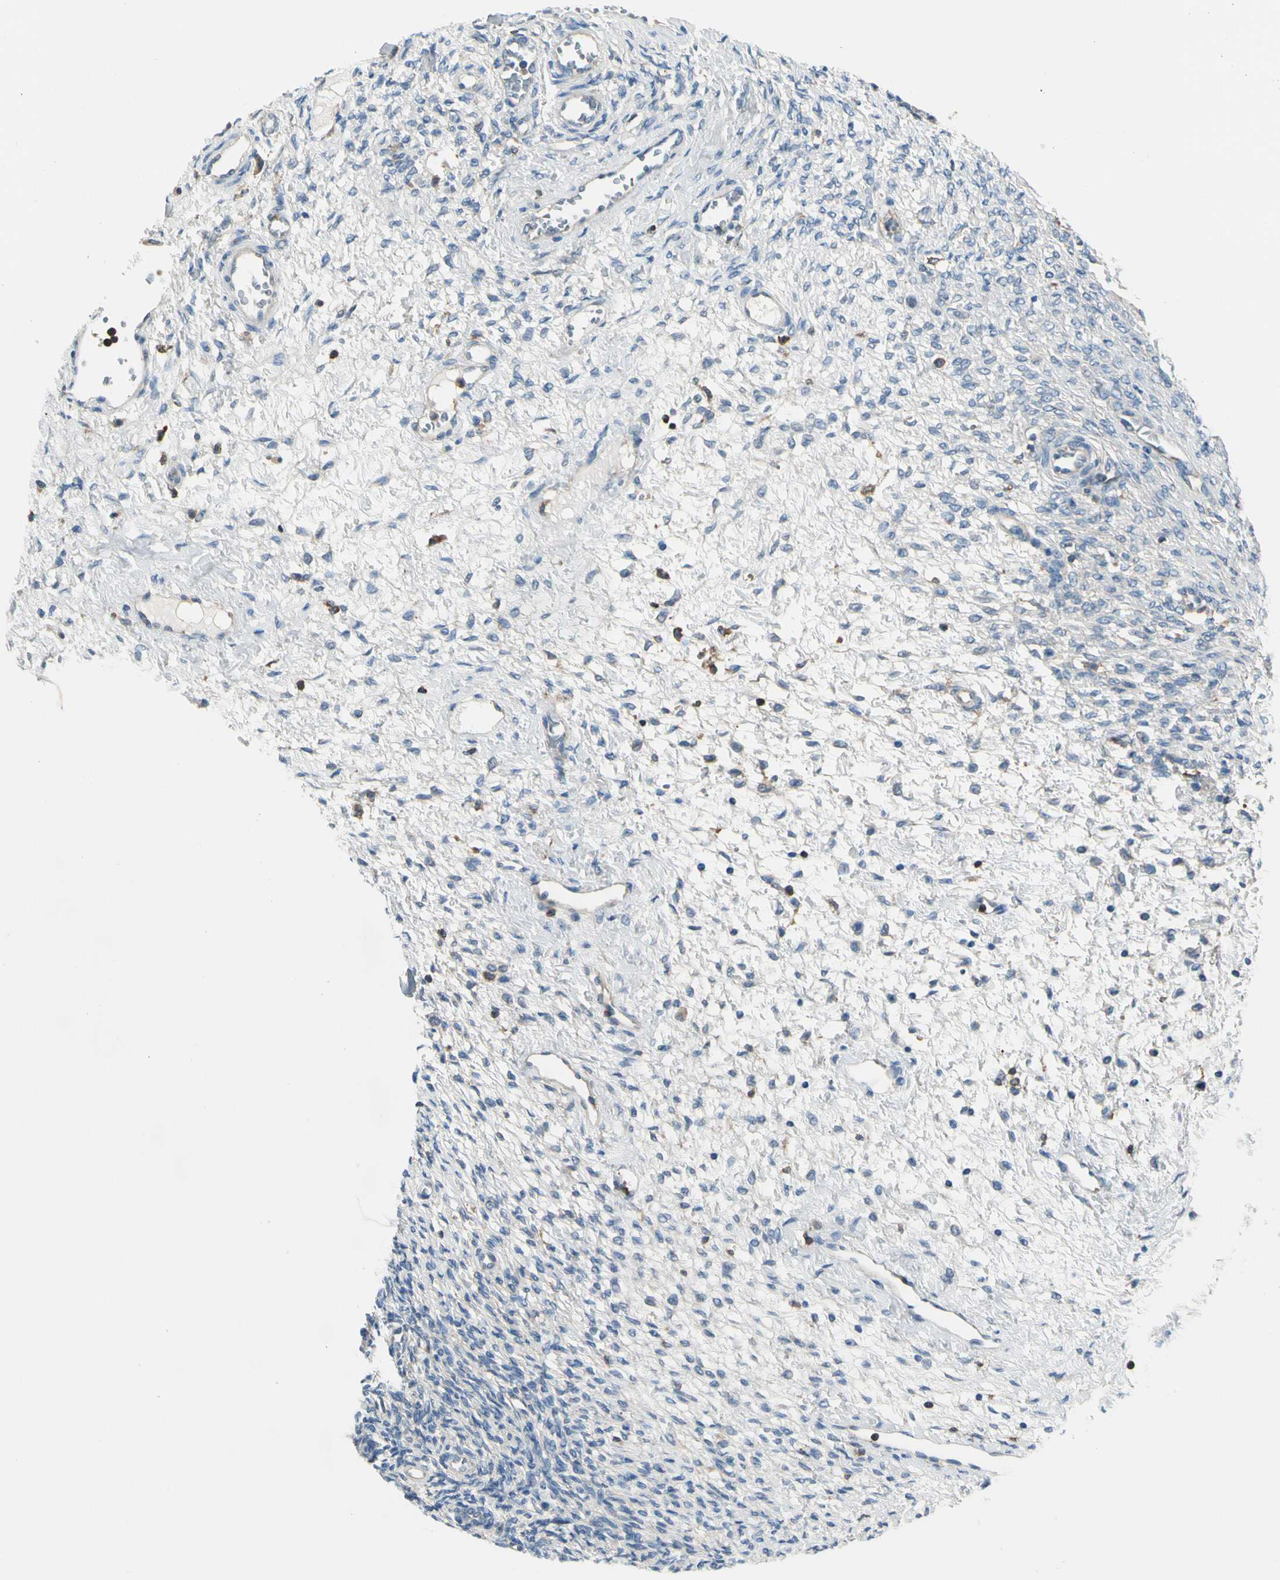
{"staining": {"intensity": "weak", "quantity": "<25%", "location": "cytoplasmic/membranous"}, "tissue": "ovary", "cell_type": "Ovarian stroma cells", "image_type": "normal", "snomed": [{"axis": "morphology", "description": "Normal tissue, NOS"}, {"axis": "topography", "description": "Ovary"}], "caption": "Image shows no significant protein expression in ovarian stroma cells of benign ovary. (Brightfield microscopy of DAB IHC at high magnification).", "gene": "CAPZA2", "patient": {"sex": "female", "age": 32}}